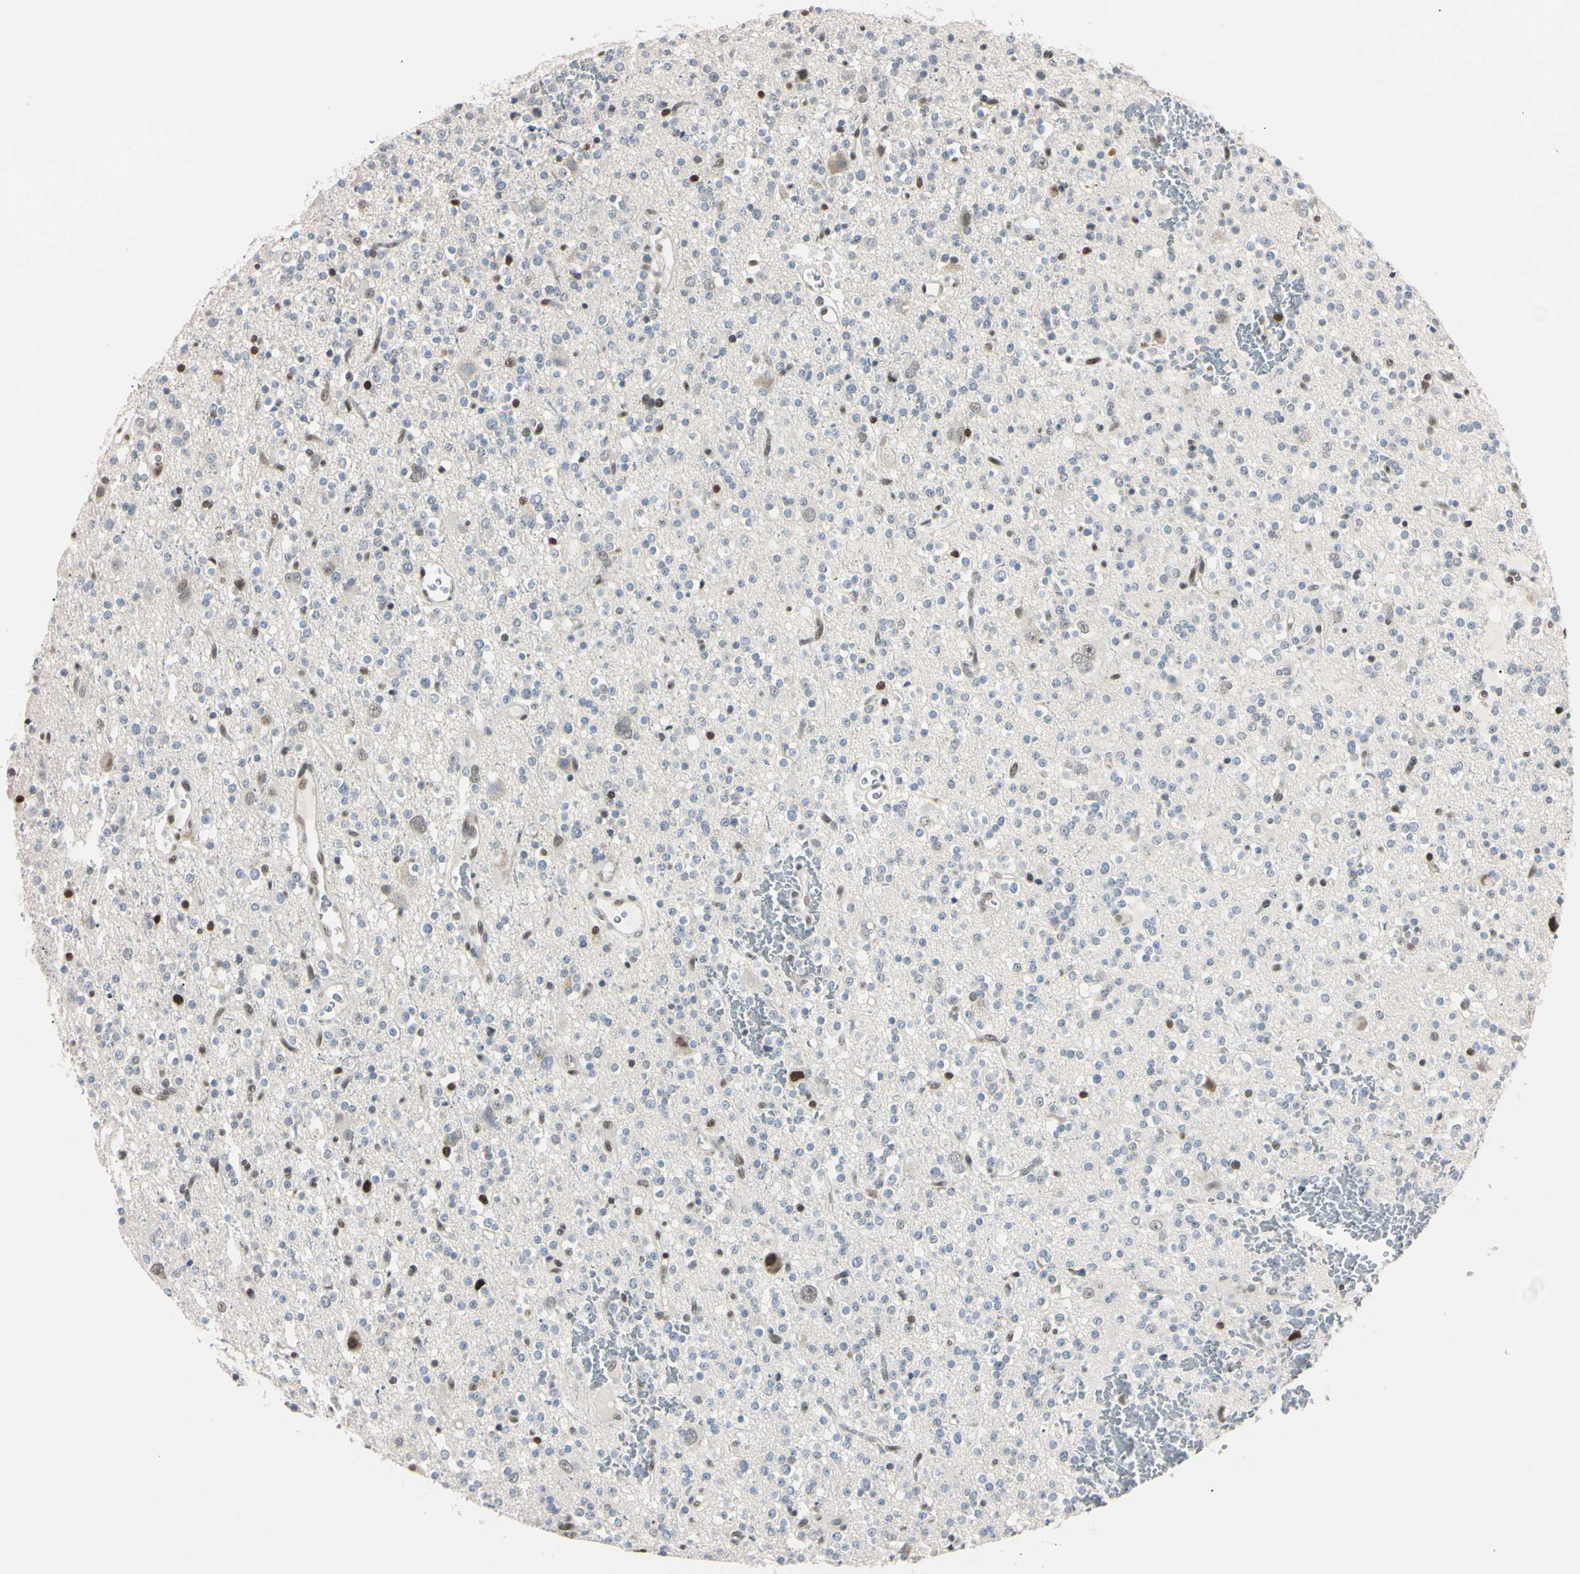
{"staining": {"intensity": "negative", "quantity": "none", "location": "none"}, "tissue": "glioma", "cell_type": "Tumor cells", "image_type": "cancer", "snomed": [{"axis": "morphology", "description": "Glioma, malignant, High grade"}, {"axis": "topography", "description": "Brain"}], "caption": "An image of human glioma is negative for staining in tumor cells.", "gene": "C1orf174", "patient": {"sex": "male", "age": 47}}